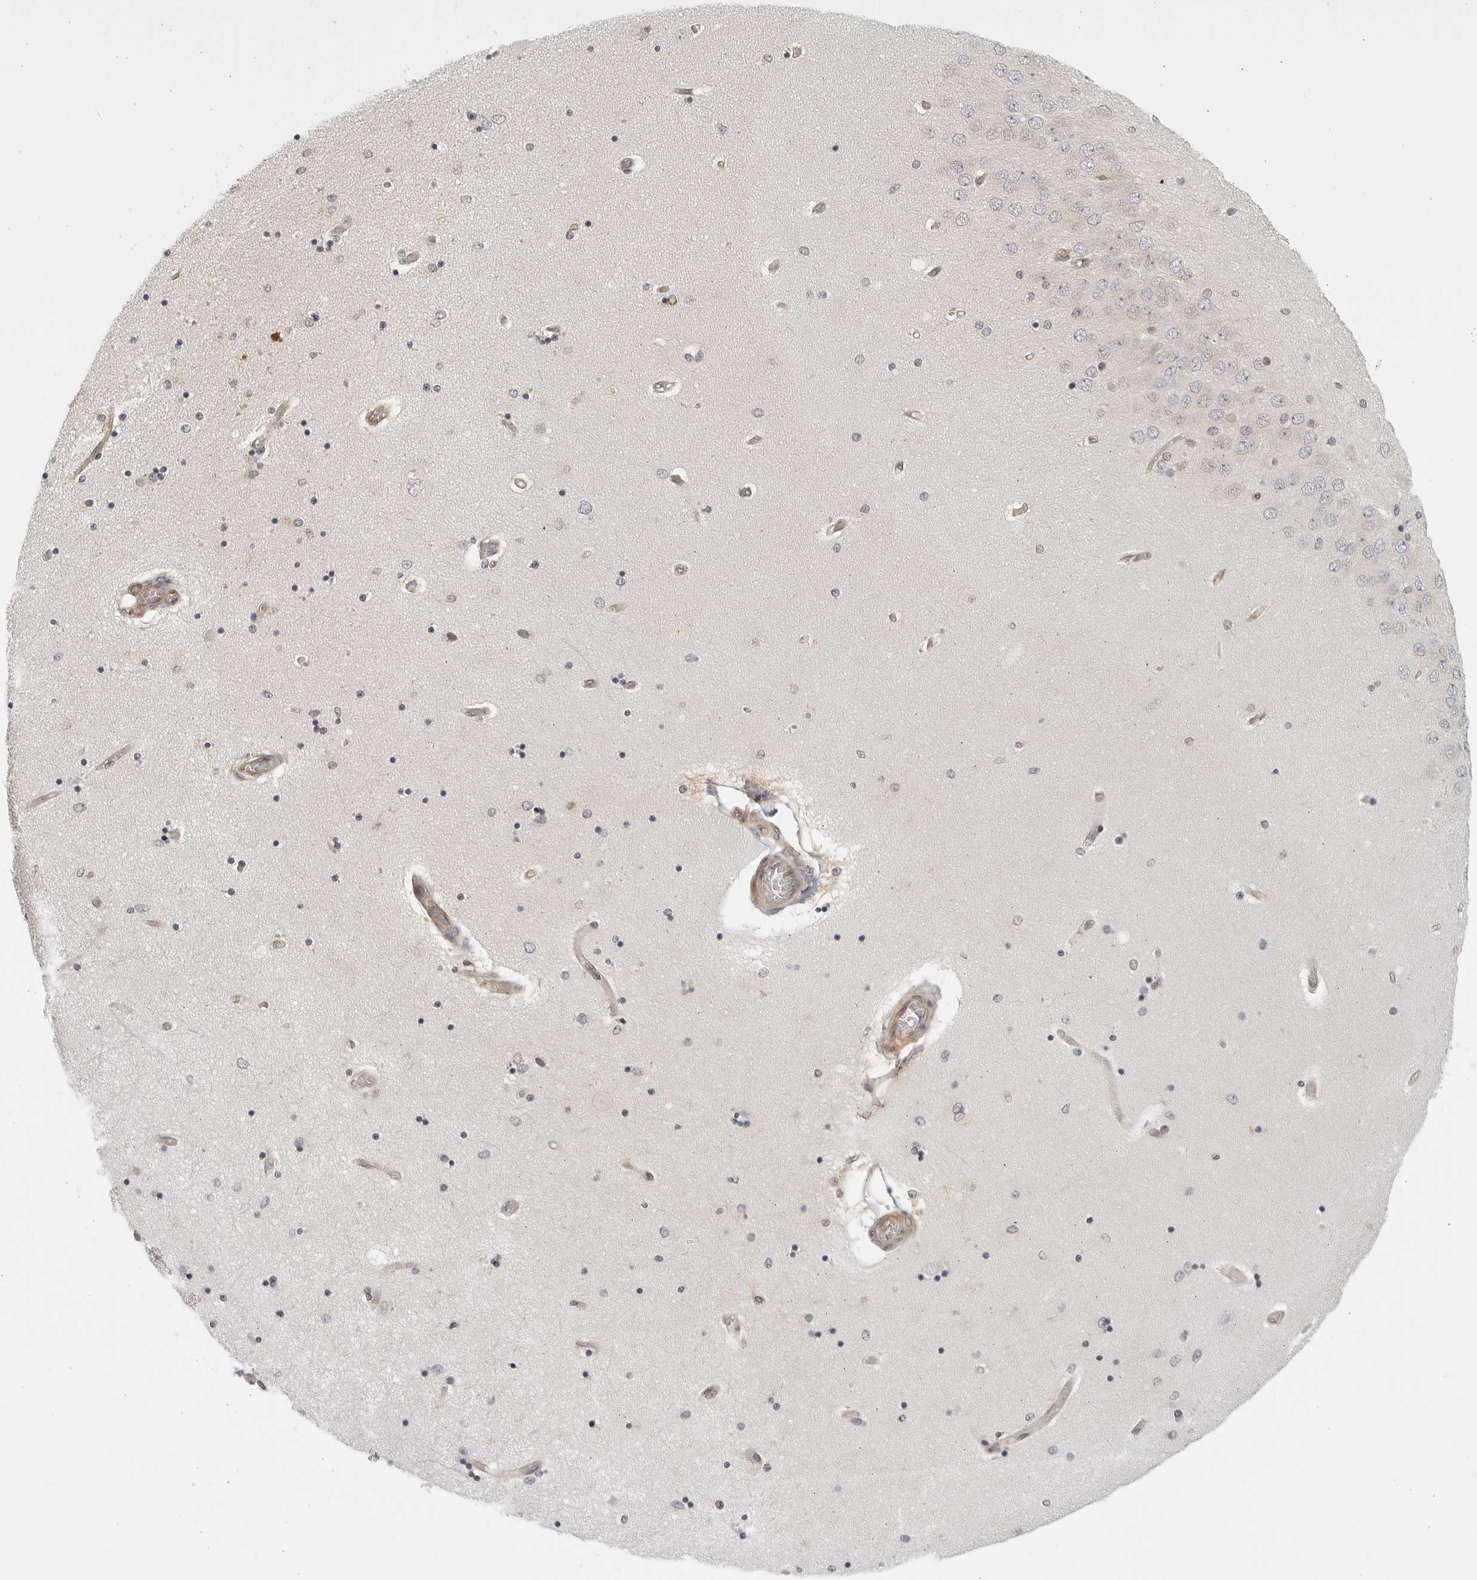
{"staining": {"intensity": "negative", "quantity": "none", "location": "none"}, "tissue": "hippocampus", "cell_type": "Glial cells", "image_type": "normal", "snomed": [{"axis": "morphology", "description": "Normal tissue, NOS"}, {"axis": "topography", "description": "Hippocampus"}], "caption": "DAB (3,3'-diaminobenzidine) immunohistochemical staining of benign human hippocampus exhibits no significant staining in glial cells. The staining was performed using DAB (3,3'-diaminobenzidine) to visualize the protein expression in brown, while the nuclei were stained in blue with hematoxylin (Magnification: 20x).", "gene": "SERTAD4", "patient": {"sex": "female", "age": 54}}